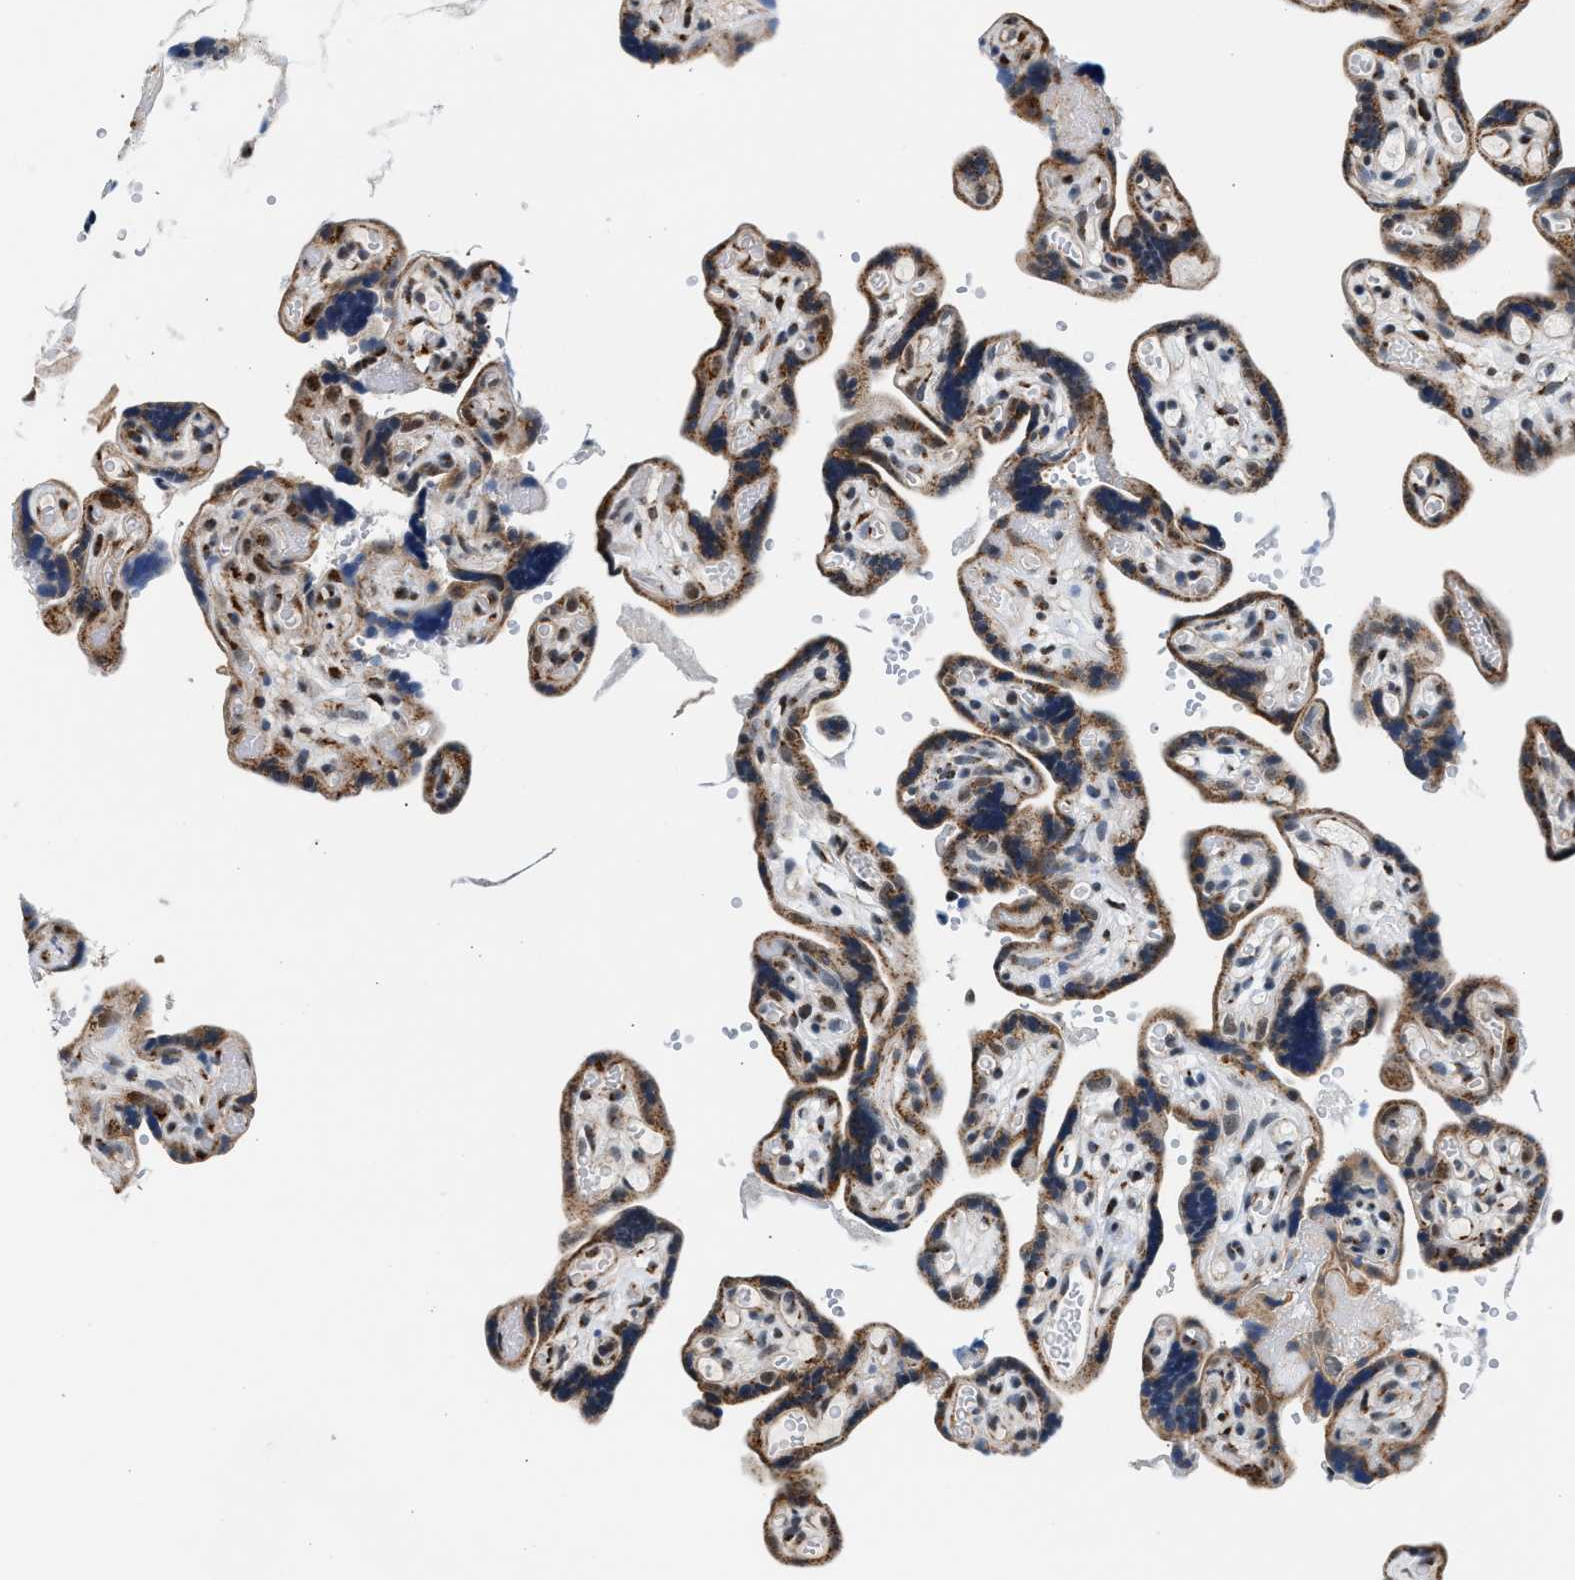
{"staining": {"intensity": "moderate", "quantity": ">75%", "location": "cytoplasmic/membranous"}, "tissue": "placenta", "cell_type": "Decidual cells", "image_type": "normal", "snomed": [{"axis": "morphology", "description": "Normal tissue, NOS"}, {"axis": "topography", "description": "Placenta"}], "caption": "Approximately >75% of decidual cells in unremarkable placenta exhibit moderate cytoplasmic/membranous protein expression as visualized by brown immunohistochemical staining.", "gene": "KCNMB2", "patient": {"sex": "female", "age": 30}}